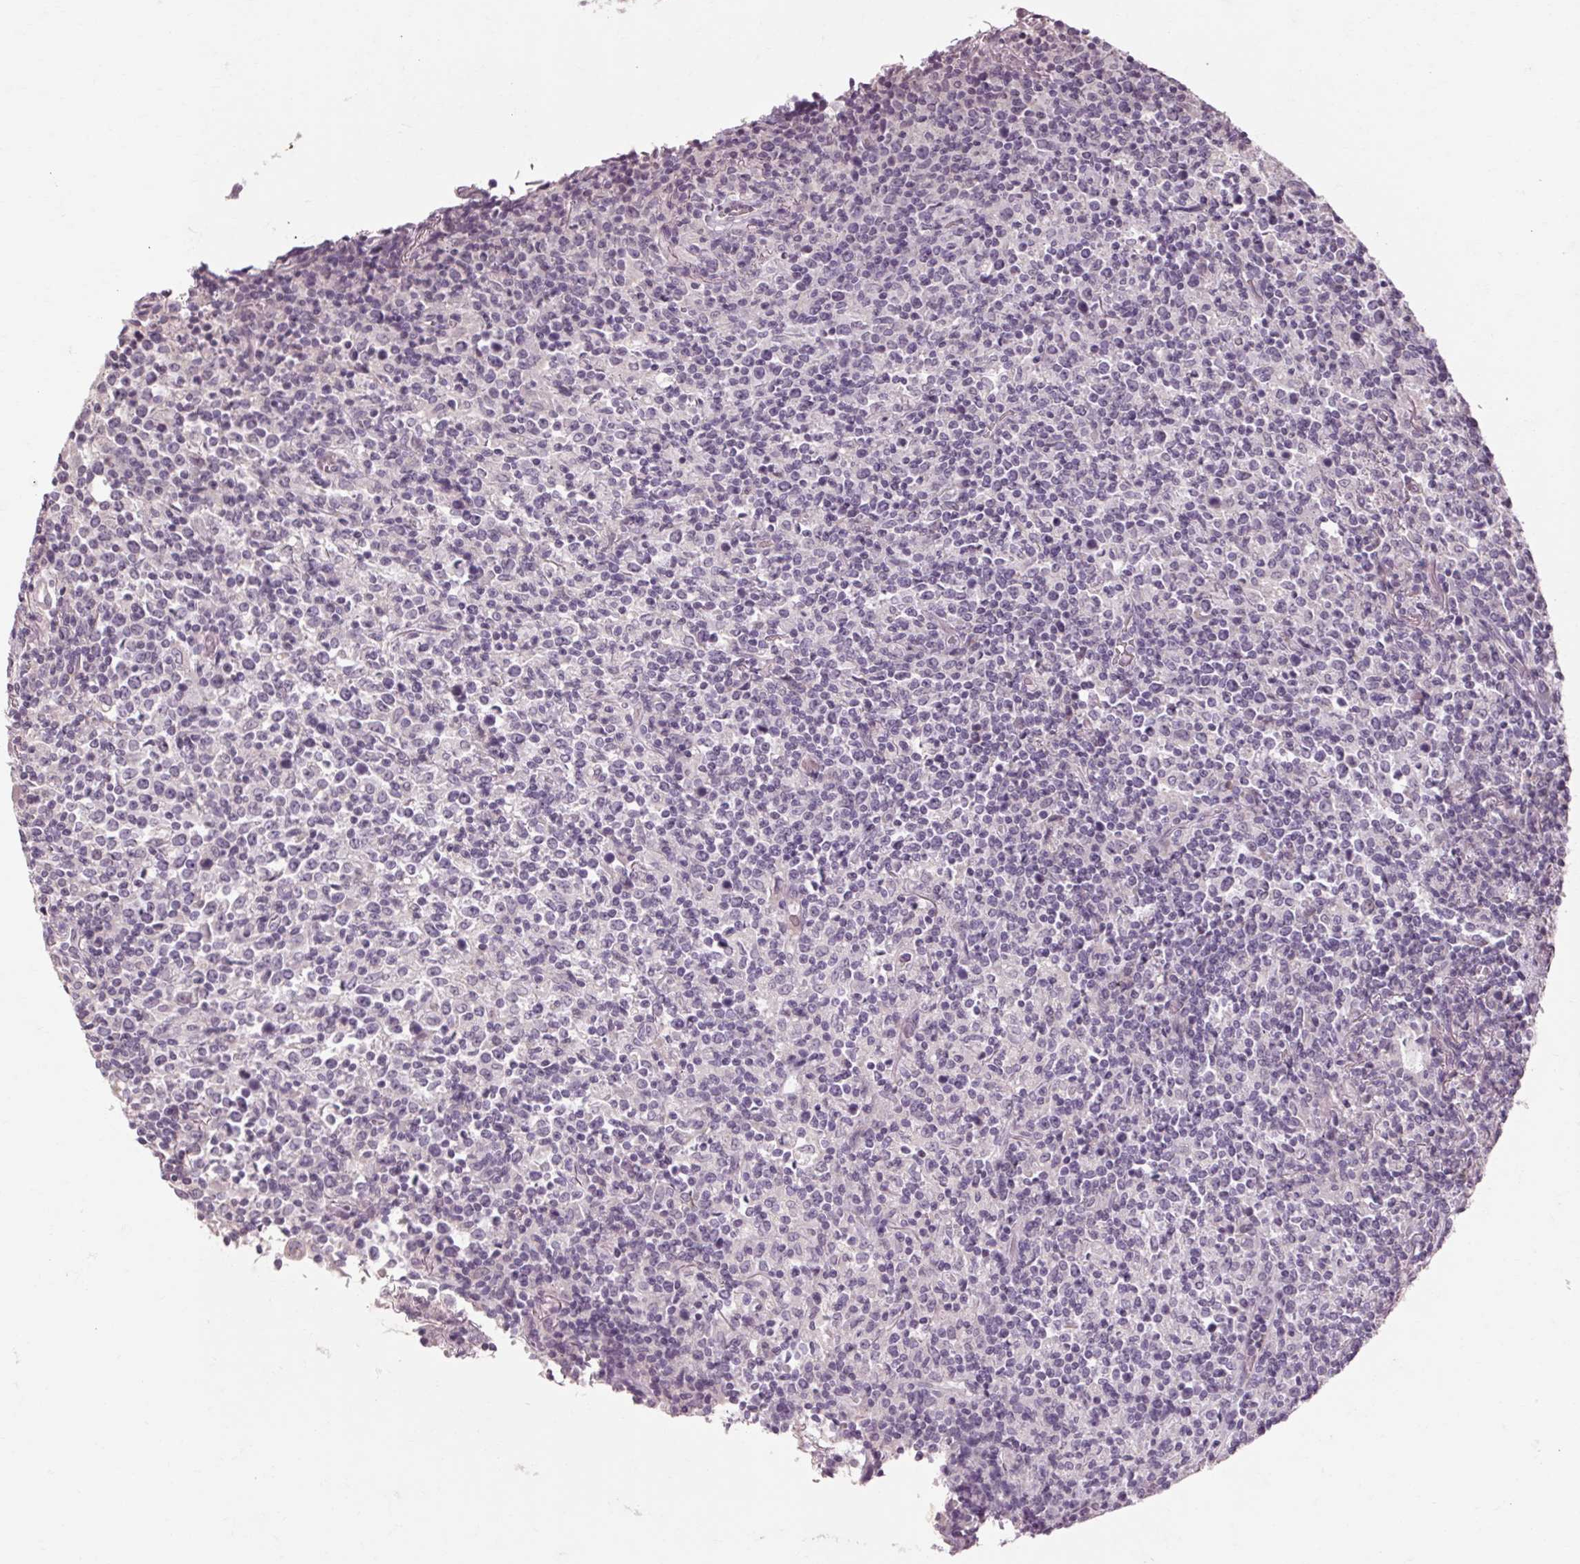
{"staining": {"intensity": "negative", "quantity": "none", "location": "none"}, "tissue": "lymphoma", "cell_type": "Tumor cells", "image_type": "cancer", "snomed": [{"axis": "morphology", "description": "Malignant lymphoma, non-Hodgkin's type, High grade"}, {"axis": "topography", "description": "Lung"}], "caption": "IHC photomicrograph of human lymphoma stained for a protein (brown), which demonstrates no positivity in tumor cells.", "gene": "POMC", "patient": {"sex": "male", "age": 79}}